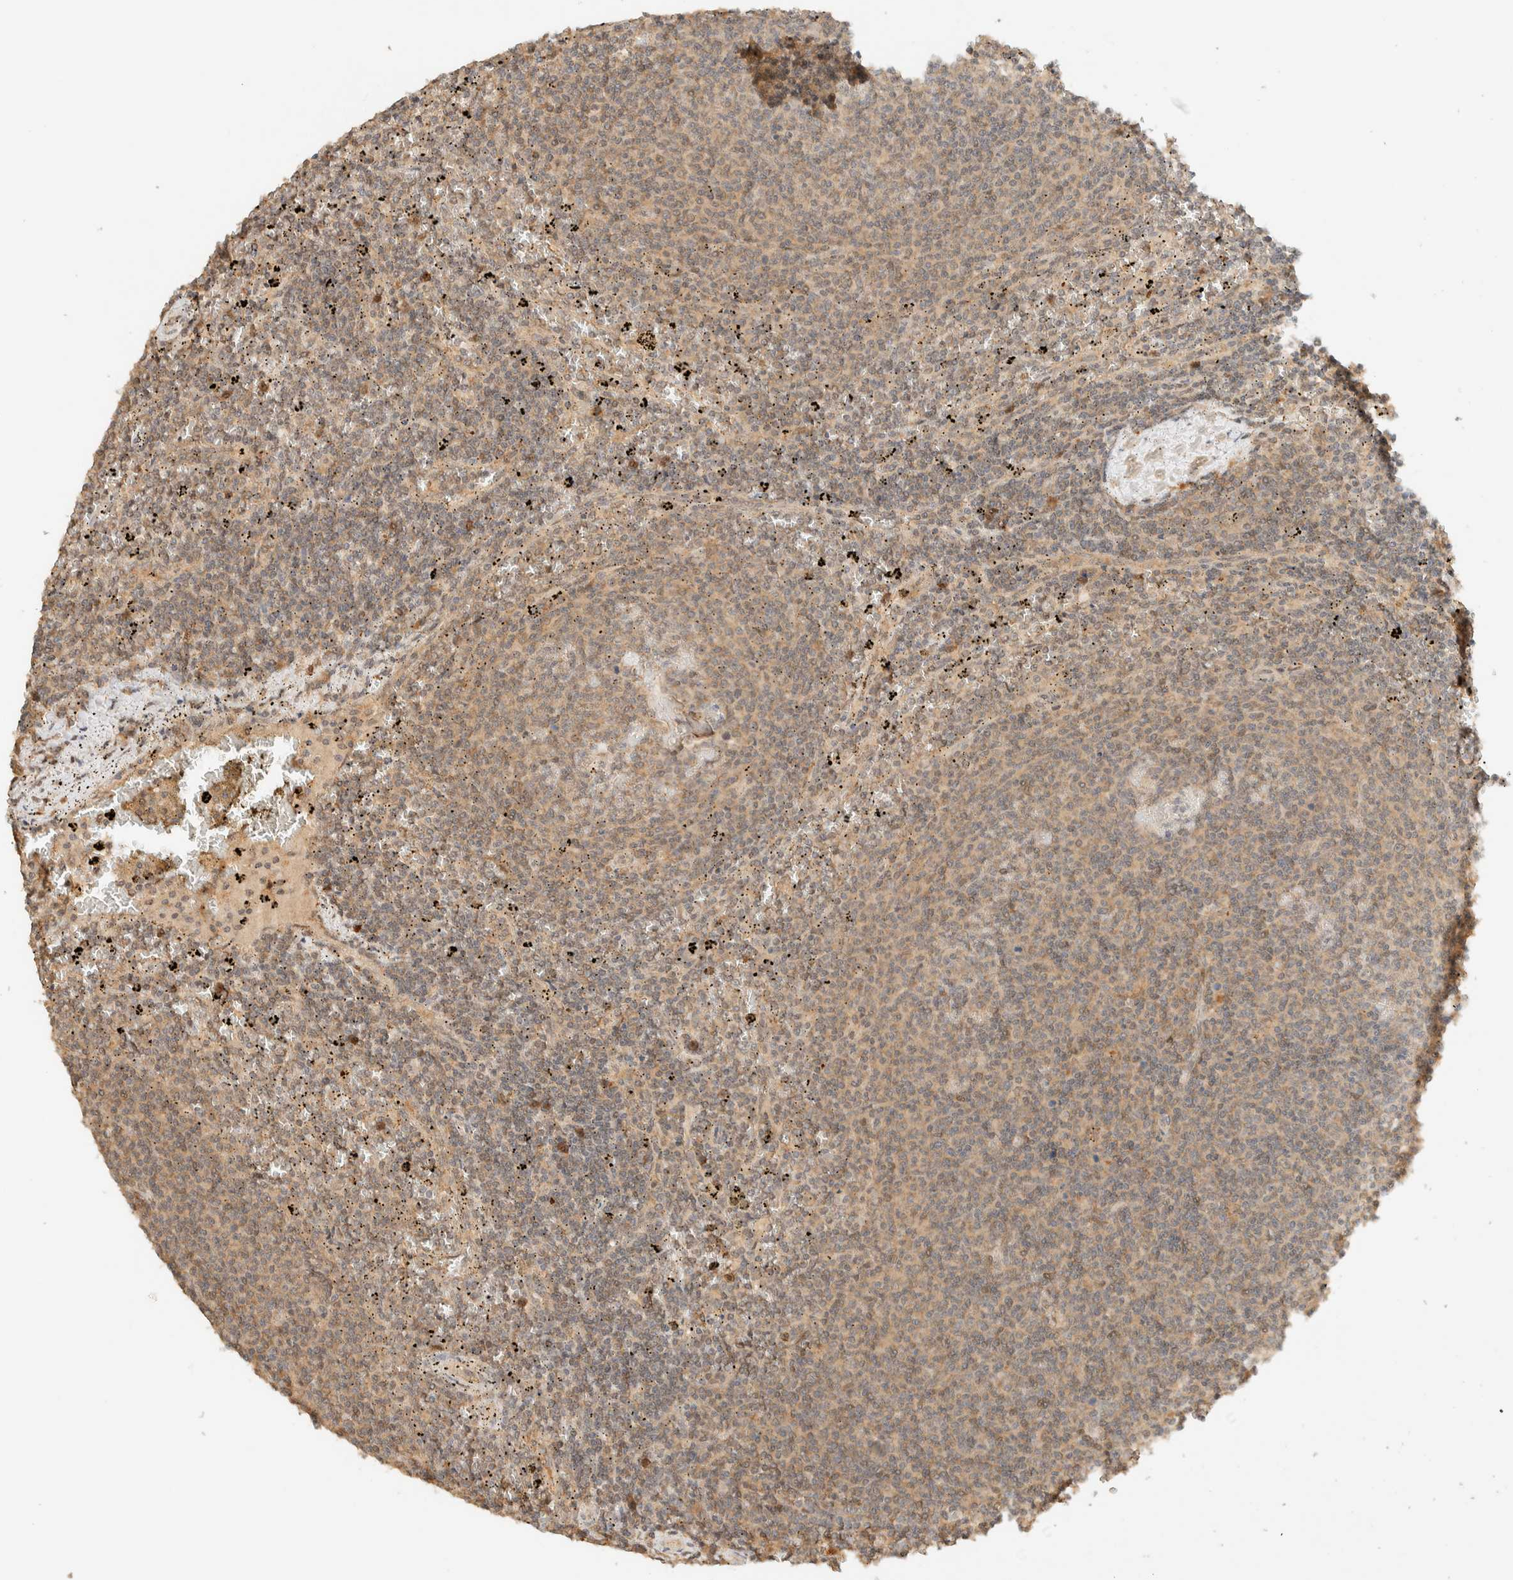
{"staining": {"intensity": "weak", "quantity": ">75%", "location": "cytoplasmic/membranous"}, "tissue": "lymphoma", "cell_type": "Tumor cells", "image_type": "cancer", "snomed": [{"axis": "morphology", "description": "Malignant lymphoma, non-Hodgkin's type, Low grade"}, {"axis": "topography", "description": "Spleen"}], "caption": "Protein positivity by immunohistochemistry (IHC) demonstrates weak cytoplasmic/membranous expression in approximately >75% of tumor cells in lymphoma. The staining was performed using DAB, with brown indicating positive protein expression. Nuclei are stained blue with hematoxylin.", "gene": "ZBTB34", "patient": {"sex": "female", "age": 50}}